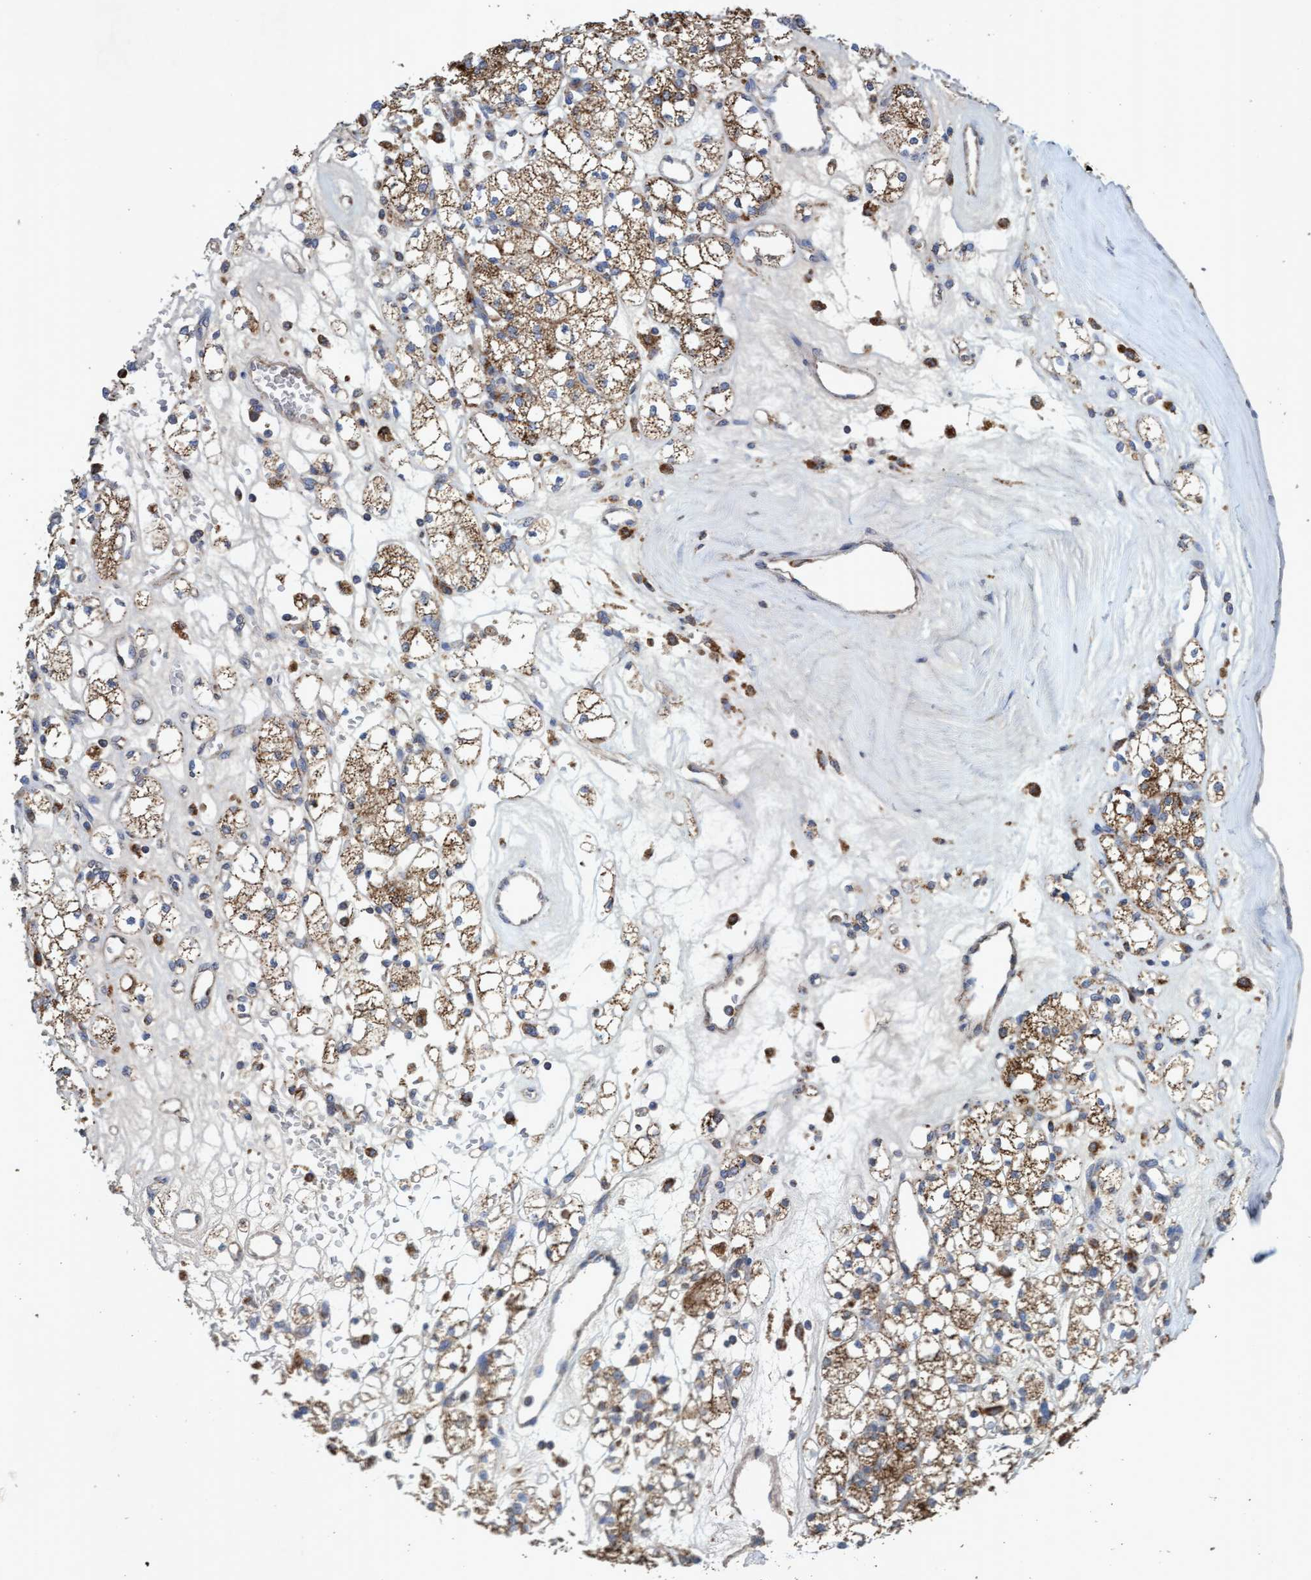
{"staining": {"intensity": "moderate", "quantity": ">75%", "location": "cytoplasmic/membranous"}, "tissue": "renal cancer", "cell_type": "Tumor cells", "image_type": "cancer", "snomed": [{"axis": "morphology", "description": "Adenocarcinoma, NOS"}, {"axis": "topography", "description": "Kidney"}], "caption": "The histopathology image demonstrates immunohistochemical staining of adenocarcinoma (renal). There is moderate cytoplasmic/membranous positivity is appreciated in approximately >75% of tumor cells.", "gene": "ATPAF2", "patient": {"sex": "male", "age": 77}}